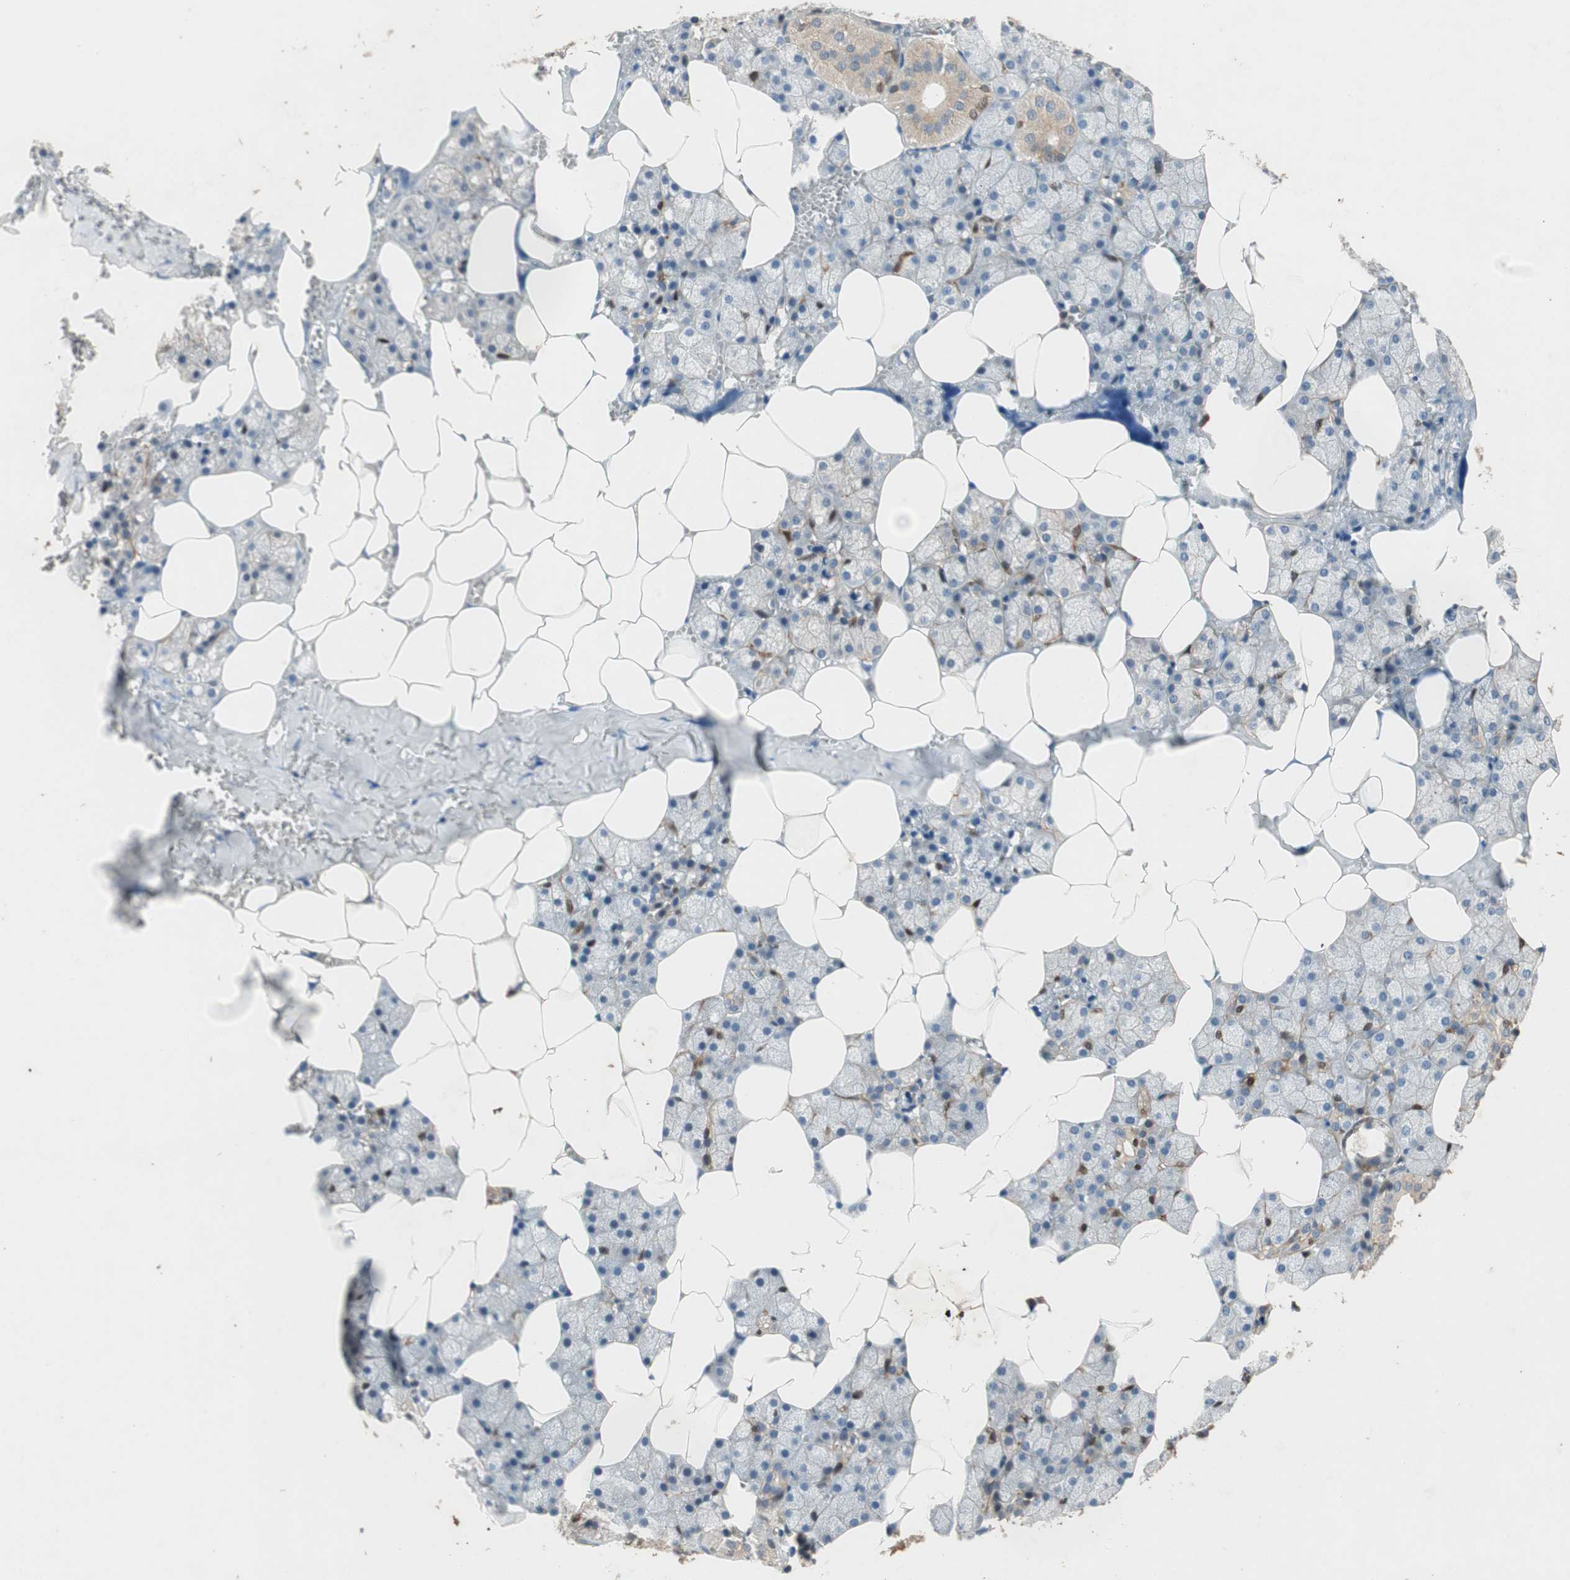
{"staining": {"intensity": "weak", "quantity": "25%-75%", "location": "cytoplasmic/membranous"}, "tissue": "salivary gland", "cell_type": "Glandular cells", "image_type": "normal", "snomed": [{"axis": "morphology", "description": "Normal tissue, NOS"}, {"axis": "topography", "description": "Salivary gland"}], "caption": "Immunohistochemistry (IHC) micrograph of benign salivary gland stained for a protein (brown), which reveals low levels of weak cytoplasmic/membranous positivity in about 25%-75% of glandular cells.", "gene": "SERPINB5", "patient": {"sex": "male", "age": 62}}